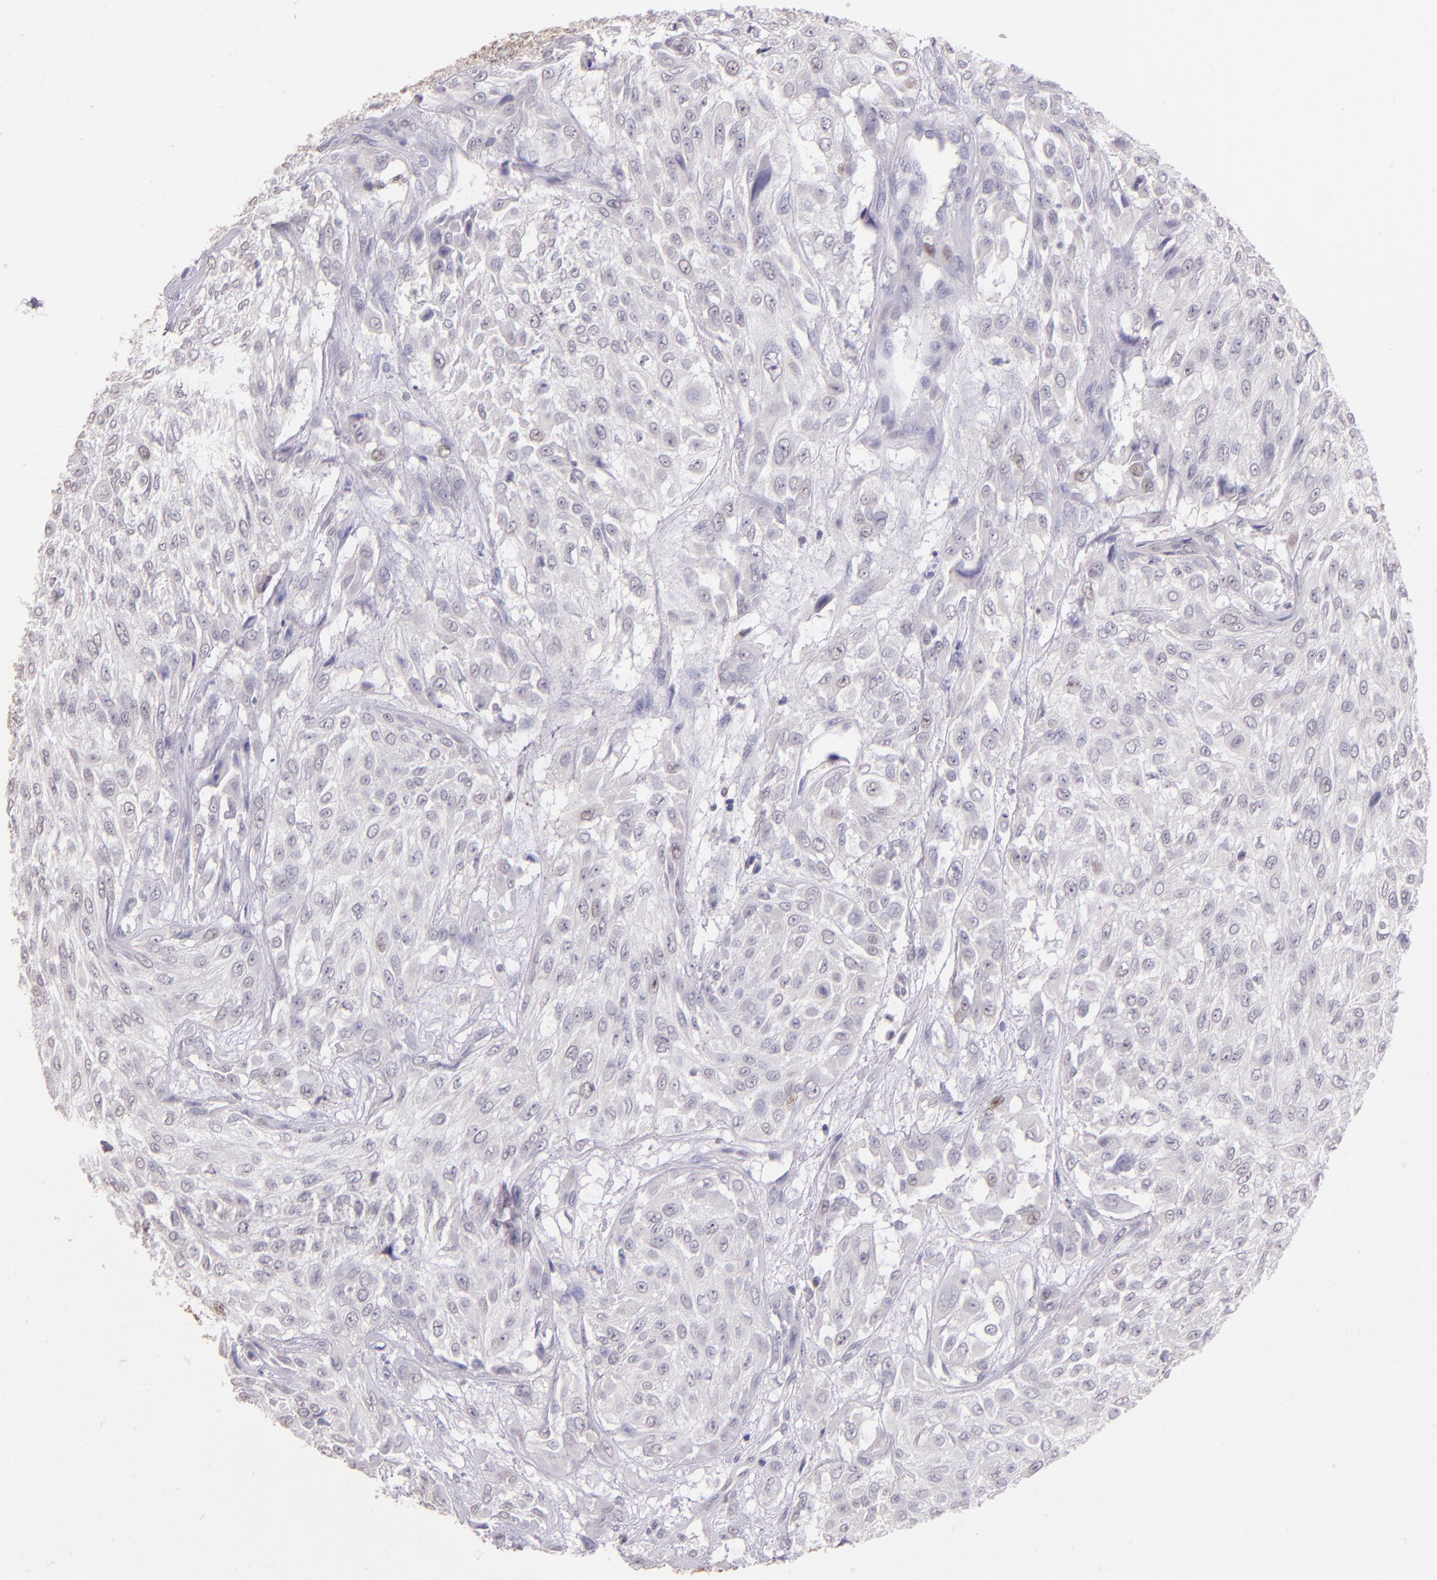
{"staining": {"intensity": "negative", "quantity": "none", "location": "none"}, "tissue": "urothelial cancer", "cell_type": "Tumor cells", "image_type": "cancer", "snomed": [{"axis": "morphology", "description": "Urothelial carcinoma, High grade"}, {"axis": "topography", "description": "Urinary bladder"}], "caption": "Urothelial cancer was stained to show a protein in brown. There is no significant positivity in tumor cells.", "gene": "RTN1", "patient": {"sex": "male", "age": 57}}